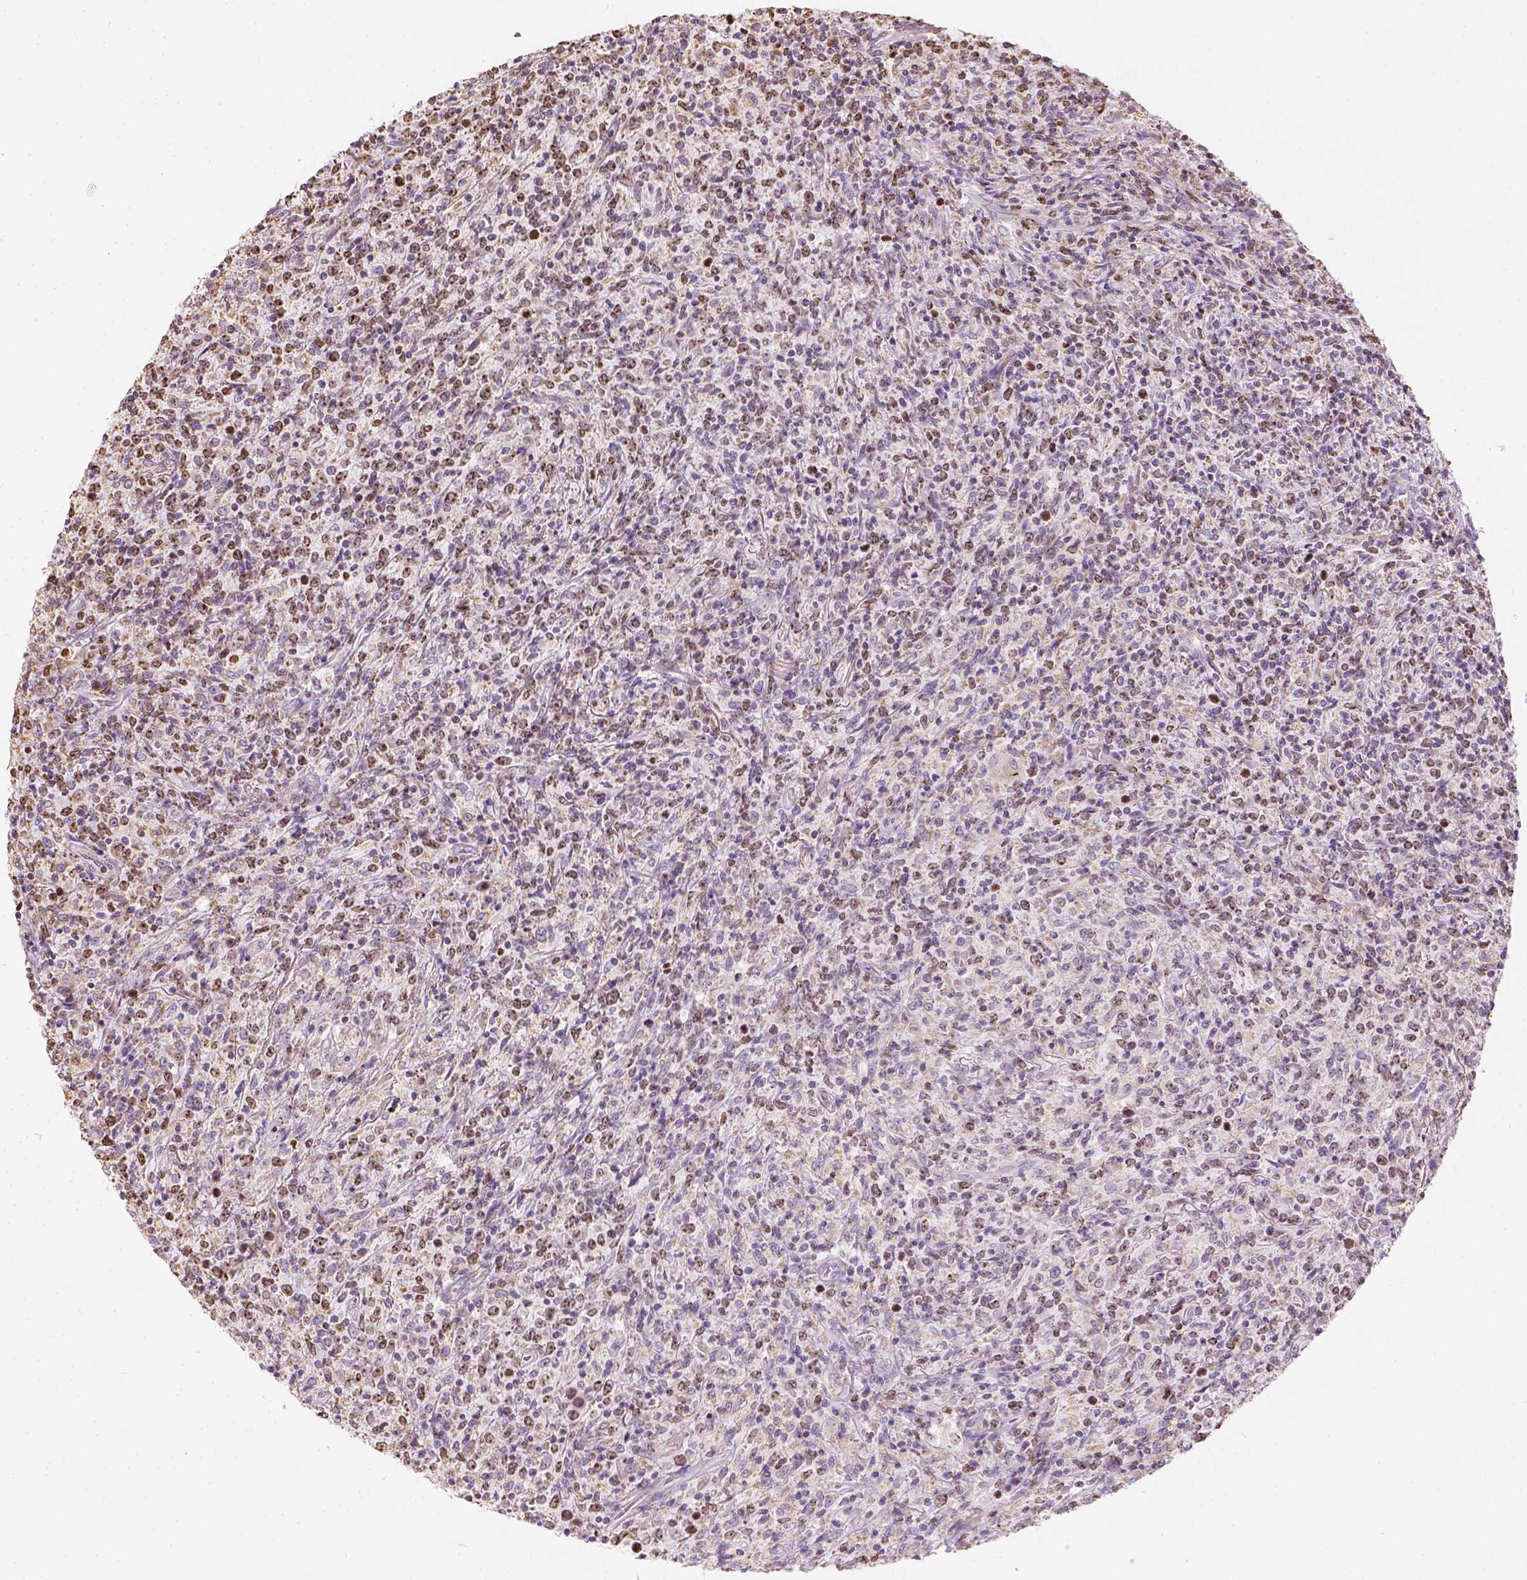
{"staining": {"intensity": "negative", "quantity": "none", "location": "none"}, "tissue": "lymphoma", "cell_type": "Tumor cells", "image_type": "cancer", "snomed": [{"axis": "morphology", "description": "Malignant lymphoma, non-Hodgkin's type, High grade"}, {"axis": "topography", "description": "Lung"}], "caption": "Tumor cells show no significant expression in lymphoma.", "gene": "LCA5", "patient": {"sex": "male", "age": 79}}